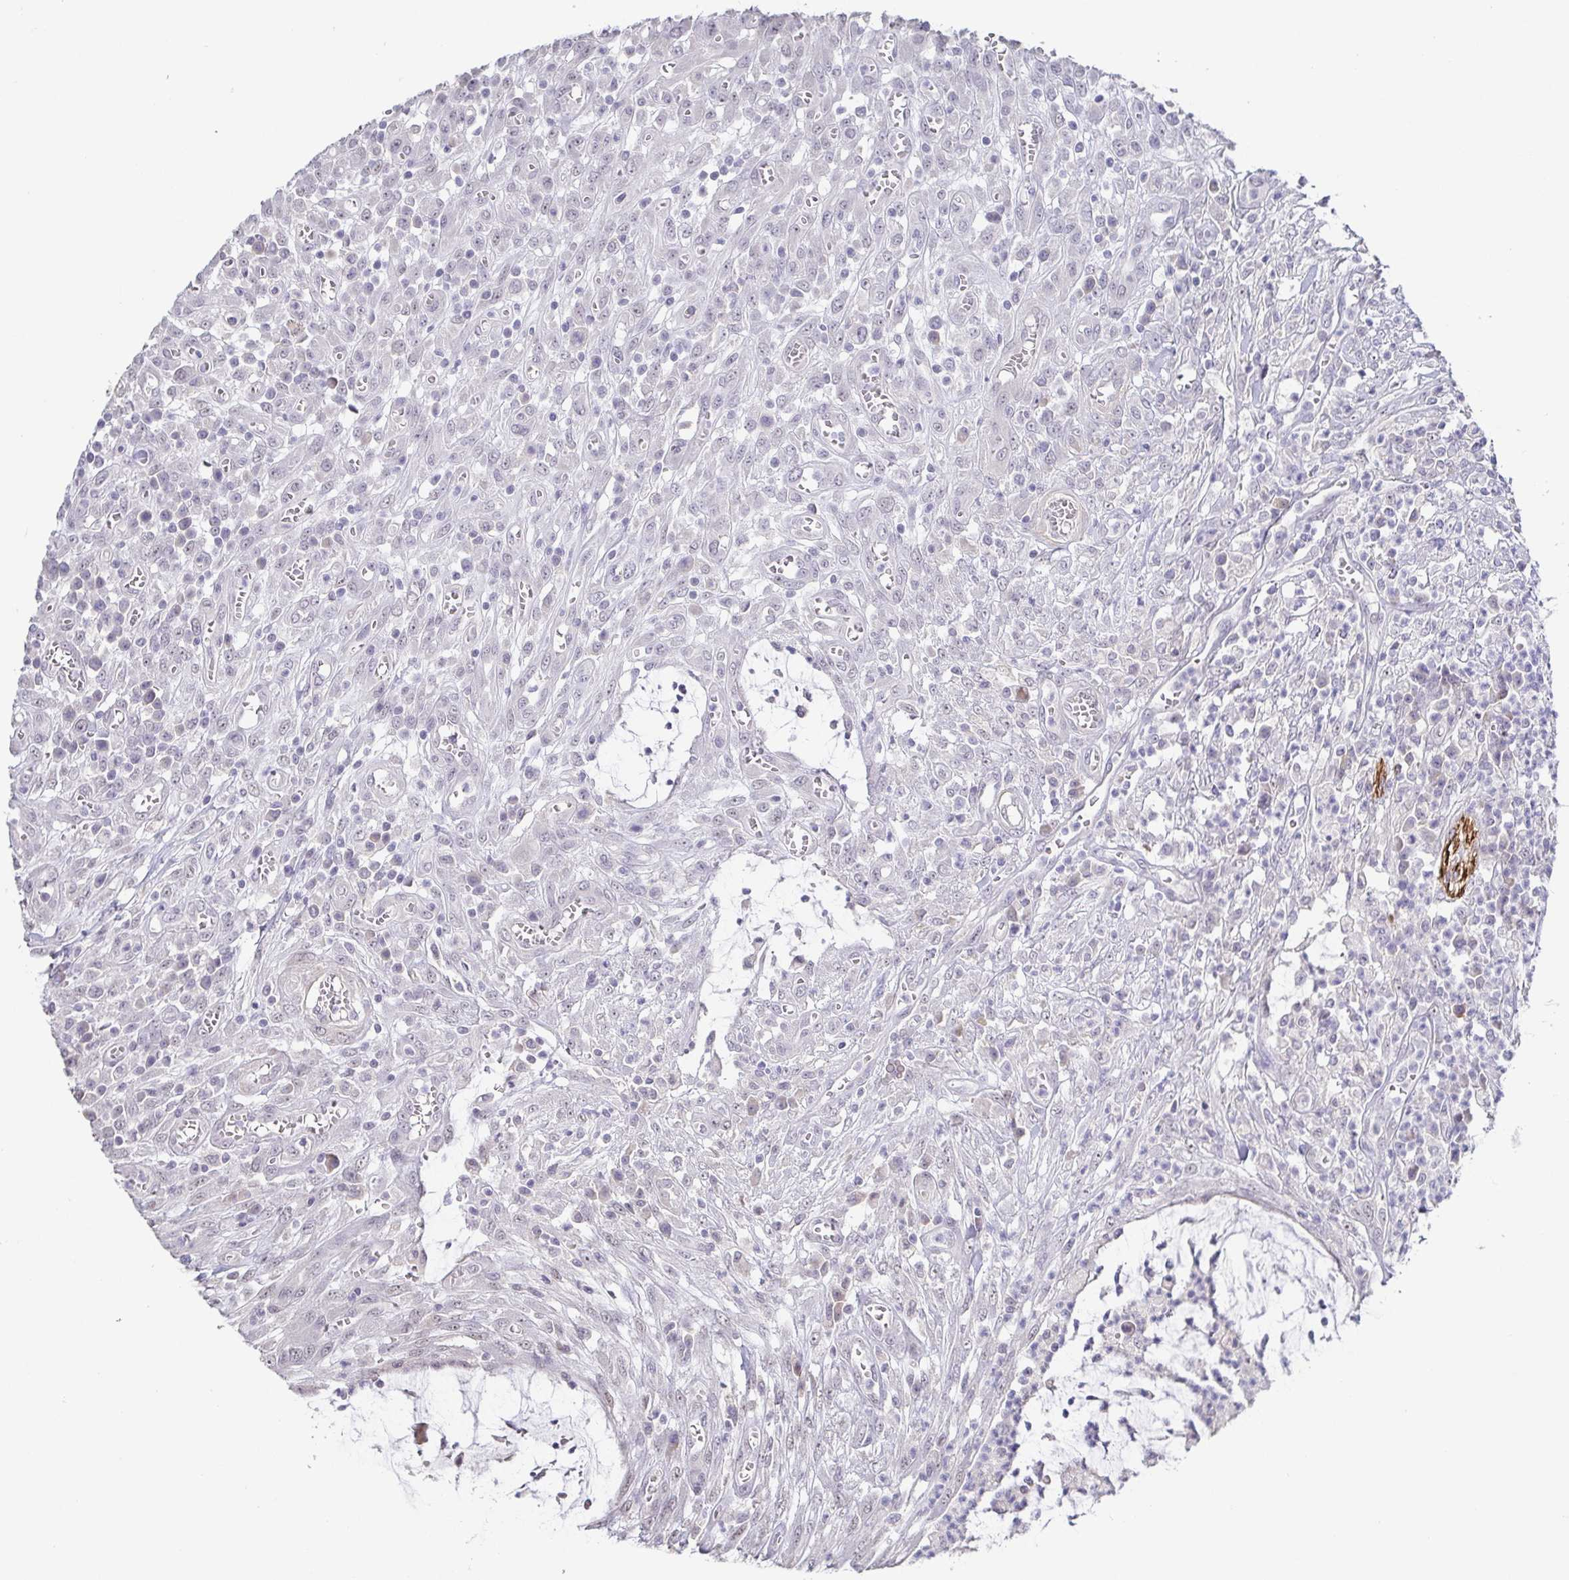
{"staining": {"intensity": "negative", "quantity": "none", "location": "none"}, "tissue": "colorectal cancer", "cell_type": "Tumor cells", "image_type": "cancer", "snomed": [{"axis": "morphology", "description": "Adenocarcinoma, NOS"}, {"axis": "topography", "description": "Colon"}], "caption": "The immunohistochemistry histopathology image has no significant staining in tumor cells of colorectal cancer (adenocarcinoma) tissue.", "gene": "NEFH", "patient": {"sex": "male", "age": 65}}